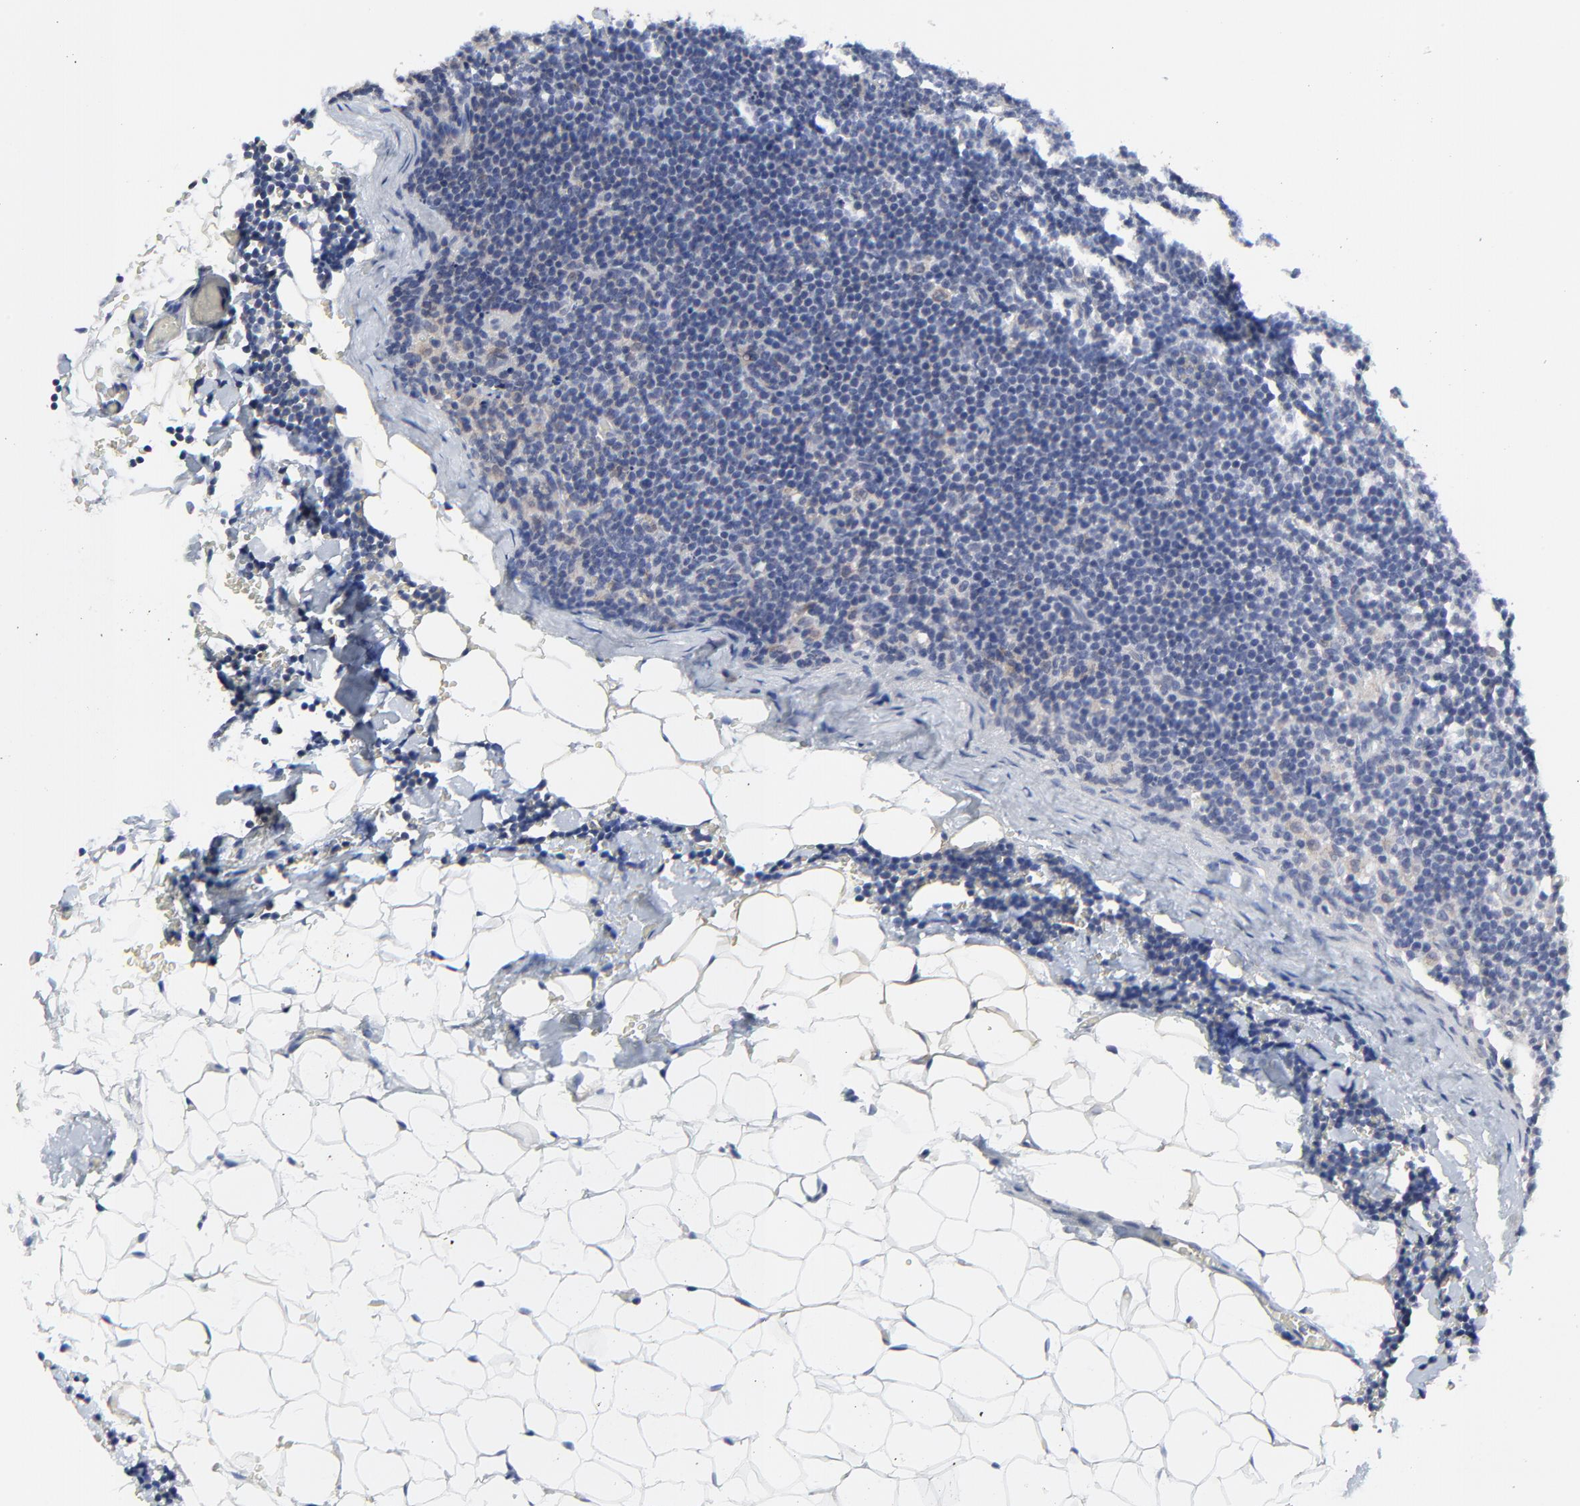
{"staining": {"intensity": "negative", "quantity": "none", "location": "none"}, "tissue": "lymphoma", "cell_type": "Tumor cells", "image_type": "cancer", "snomed": [{"axis": "morphology", "description": "Malignant lymphoma, non-Hodgkin's type, High grade"}, {"axis": "topography", "description": "Lymph node"}], "caption": "DAB (3,3'-diaminobenzidine) immunohistochemical staining of human lymphoma exhibits no significant staining in tumor cells. The staining is performed using DAB brown chromogen with nuclei counter-stained in using hematoxylin.", "gene": "DHRSX", "patient": {"sex": "female", "age": 58}}